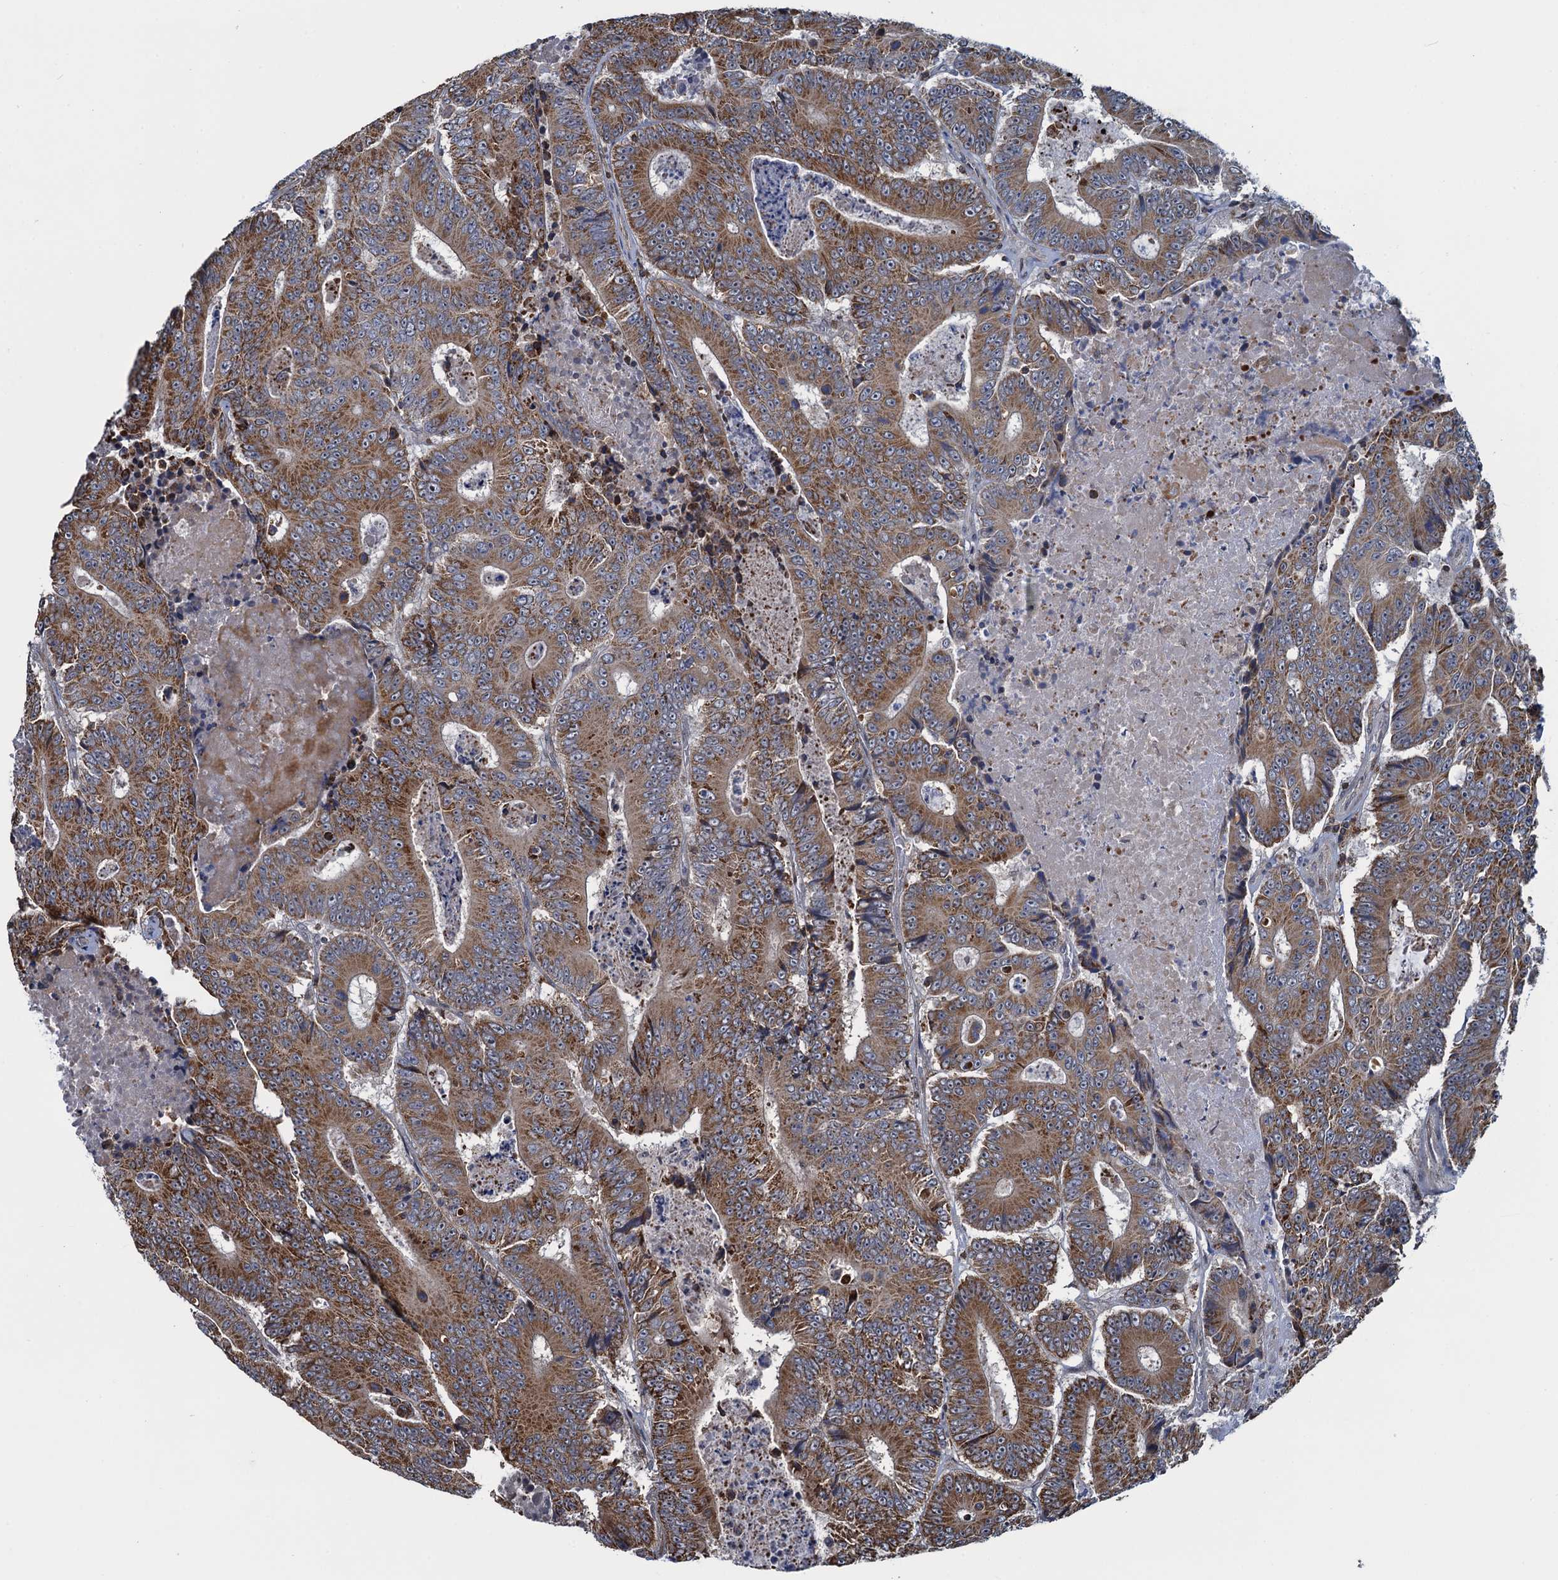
{"staining": {"intensity": "moderate", "quantity": ">75%", "location": "cytoplasmic/membranous"}, "tissue": "colorectal cancer", "cell_type": "Tumor cells", "image_type": "cancer", "snomed": [{"axis": "morphology", "description": "Adenocarcinoma, NOS"}, {"axis": "topography", "description": "Colon"}], "caption": "DAB immunohistochemical staining of adenocarcinoma (colorectal) shows moderate cytoplasmic/membranous protein expression in approximately >75% of tumor cells.", "gene": "CCDC102A", "patient": {"sex": "male", "age": 83}}